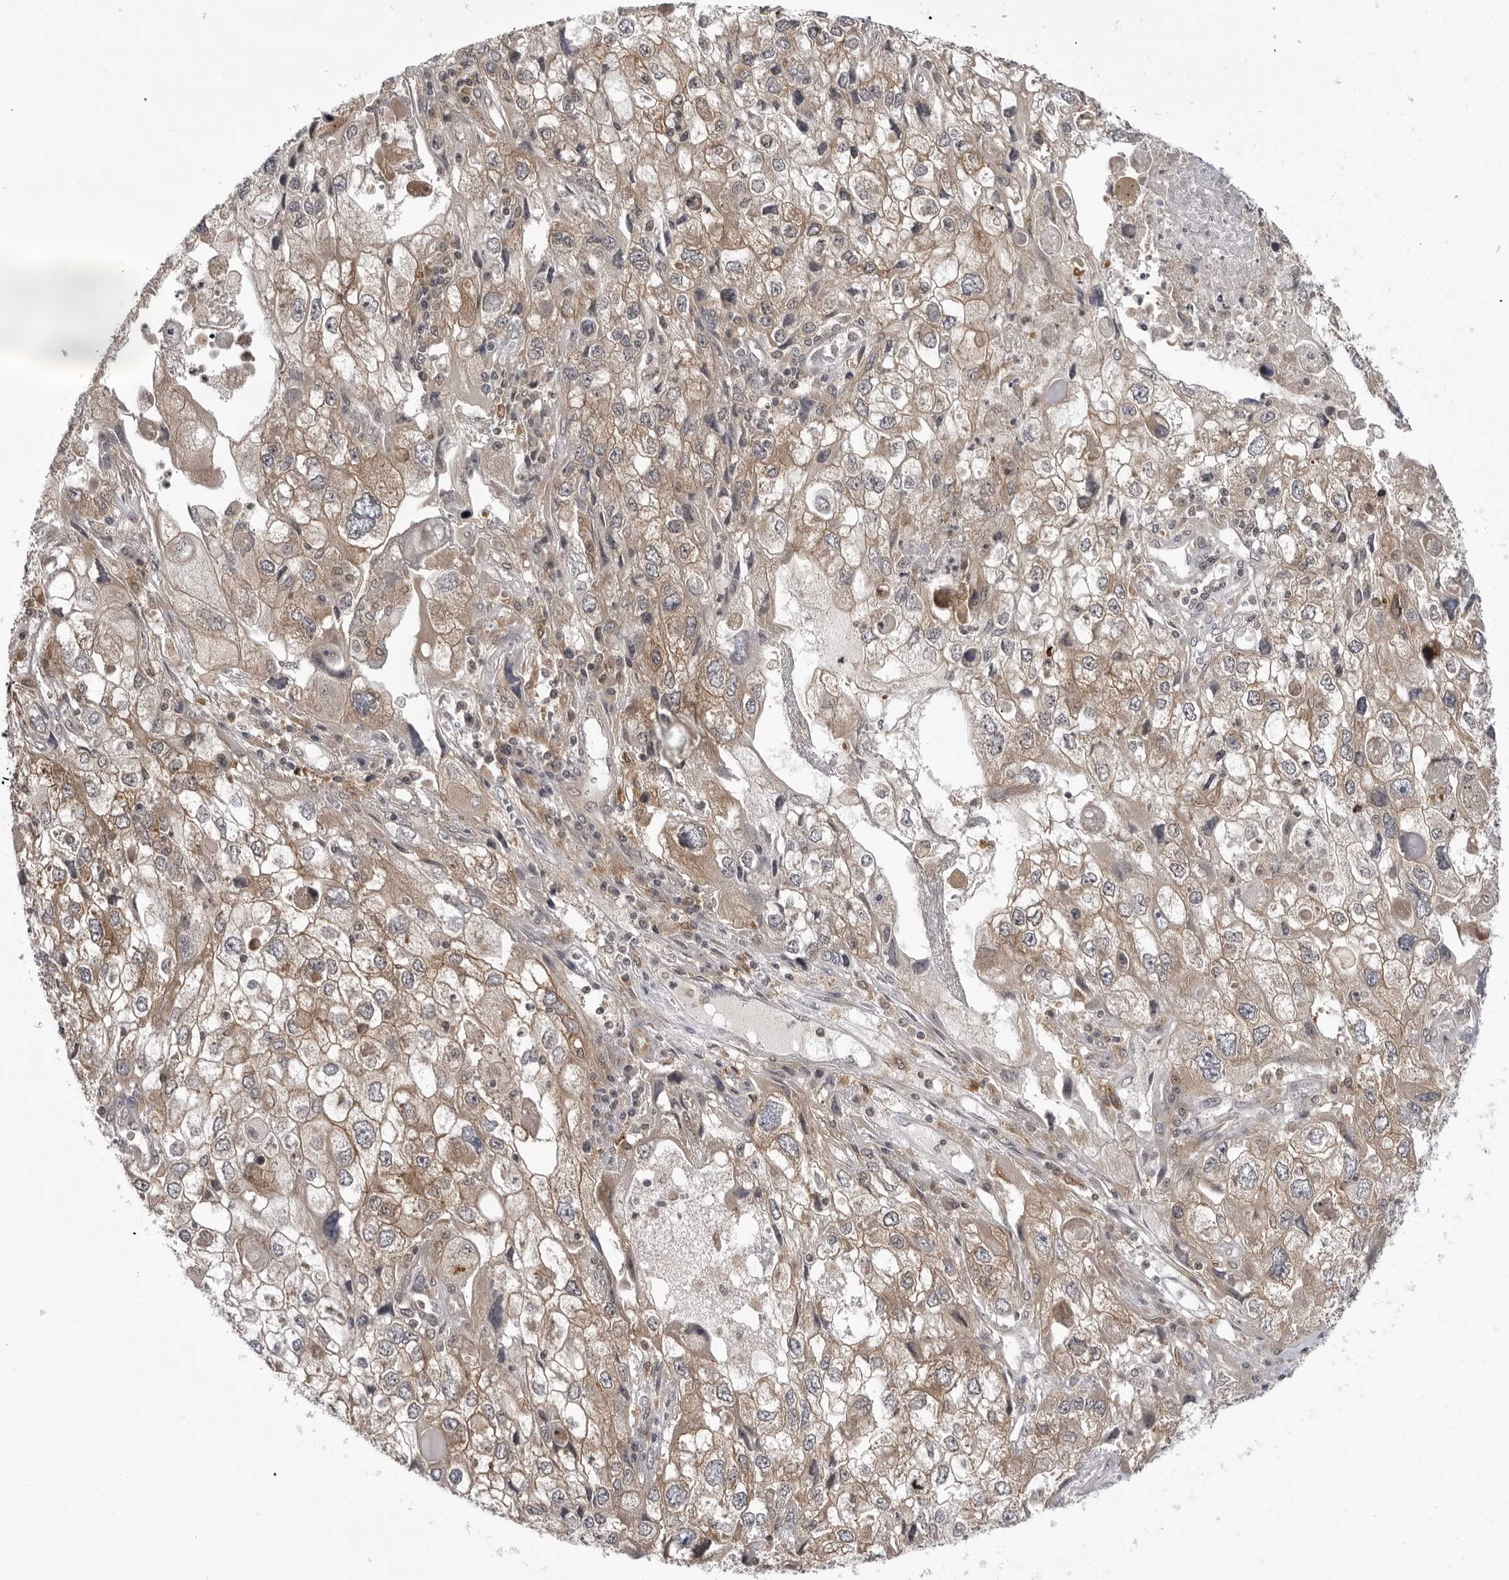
{"staining": {"intensity": "weak", "quantity": "25%-75%", "location": "cytoplasmic/membranous"}, "tissue": "endometrial cancer", "cell_type": "Tumor cells", "image_type": "cancer", "snomed": [{"axis": "morphology", "description": "Adenocarcinoma, NOS"}, {"axis": "topography", "description": "Endometrium"}], "caption": "Immunohistochemical staining of endometrial cancer reveals low levels of weak cytoplasmic/membranous expression in approximately 25%-75% of tumor cells.", "gene": "USP43", "patient": {"sex": "female", "age": 49}}